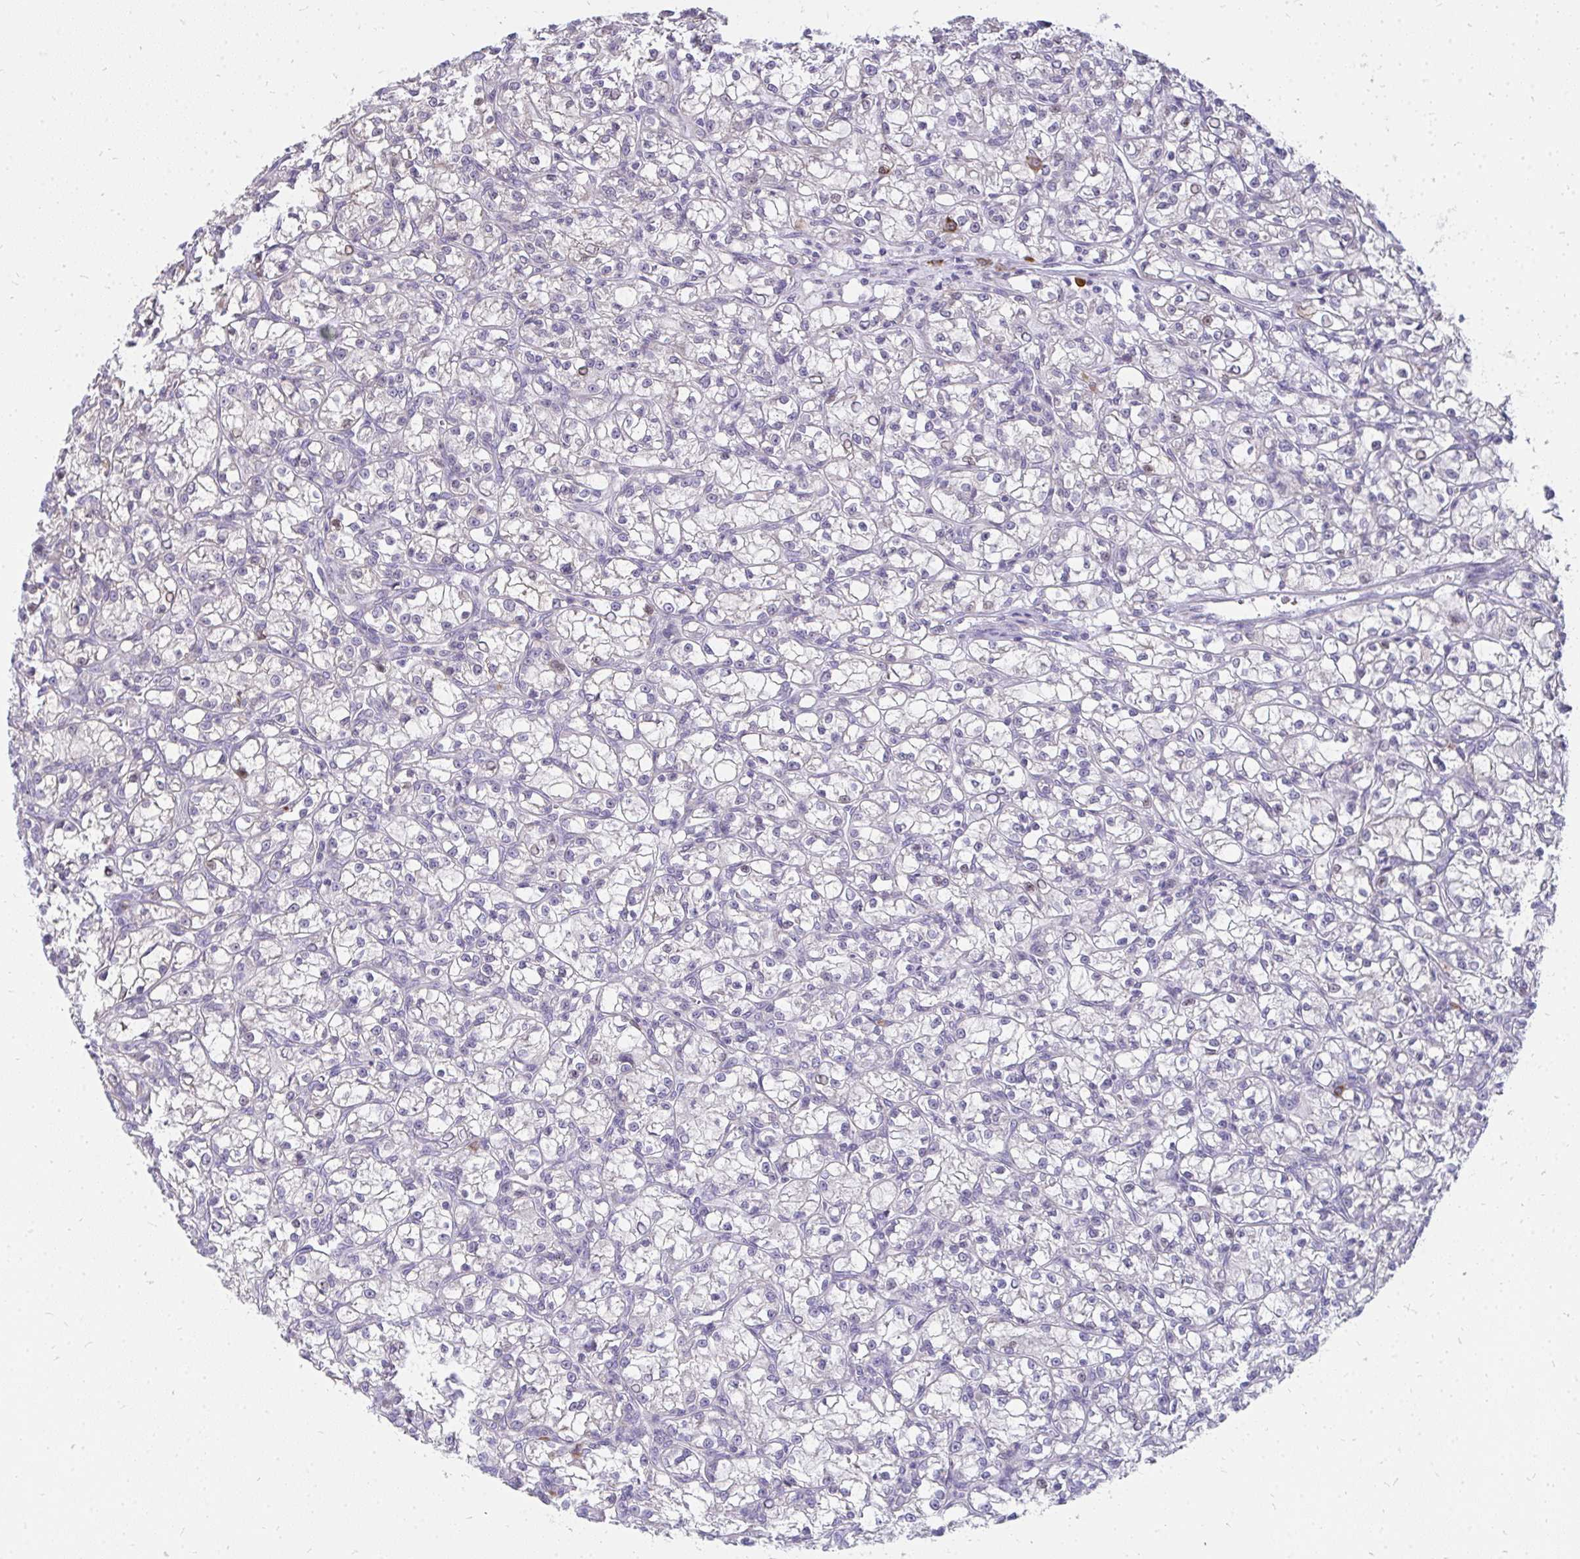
{"staining": {"intensity": "negative", "quantity": "none", "location": "none"}, "tissue": "renal cancer", "cell_type": "Tumor cells", "image_type": "cancer", "snomed": [{"axis": "morphology", "description": "Adenocarcinoma, NOS"}, {"axis": "topography", "description": "Kidney"}], "caption": "An image of human renal cancer is negative for staining in tumor cells. The staining was performed using DAB to visualize the protein expression in brown, while the nuclei were stained in blue with hematoxylin (Magnification: 20x).", "gene": "FAM9A", "patient": {"sex": "female", "age": 59}}